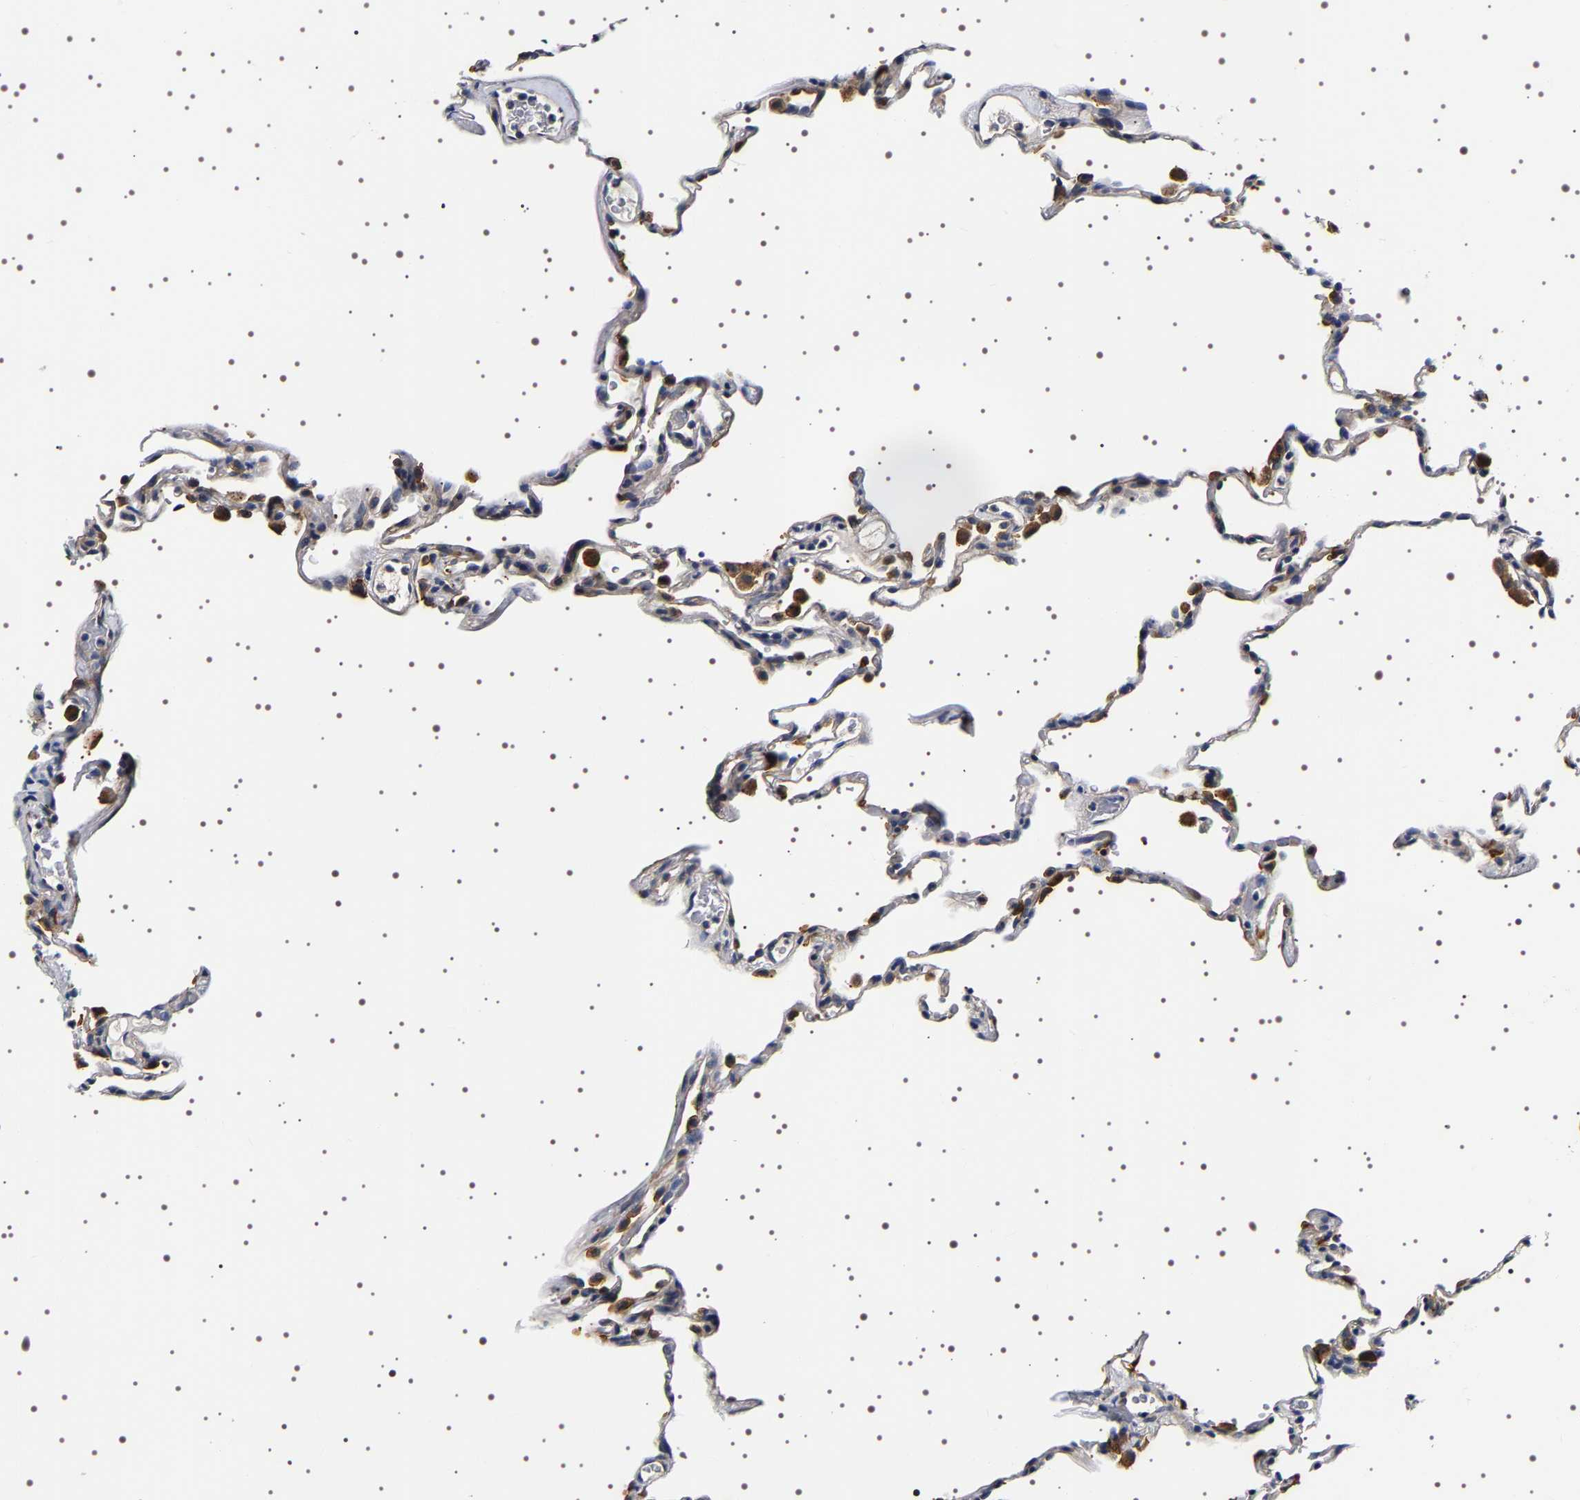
{"staining": {"intensity": "weak", "quantity": "25%-75%", "location": "cytoplasmic/membranous"}, "tissue": "lung", "cell_type": "Alveolar cells", "image_type": "normal", "snomed": [{"axis": "morphology", "description": "Normal tissue, NOS"}, {"axis": "topography", "description": "Lung"}], "caption": "Lung stained with DAB IHC shows low levels of weak cytoplasmic/membranous expression in approximately 25%-75% of alveolar cells.", "gene": "ALPL", "patient": {"sex": "male", "age": 59}}